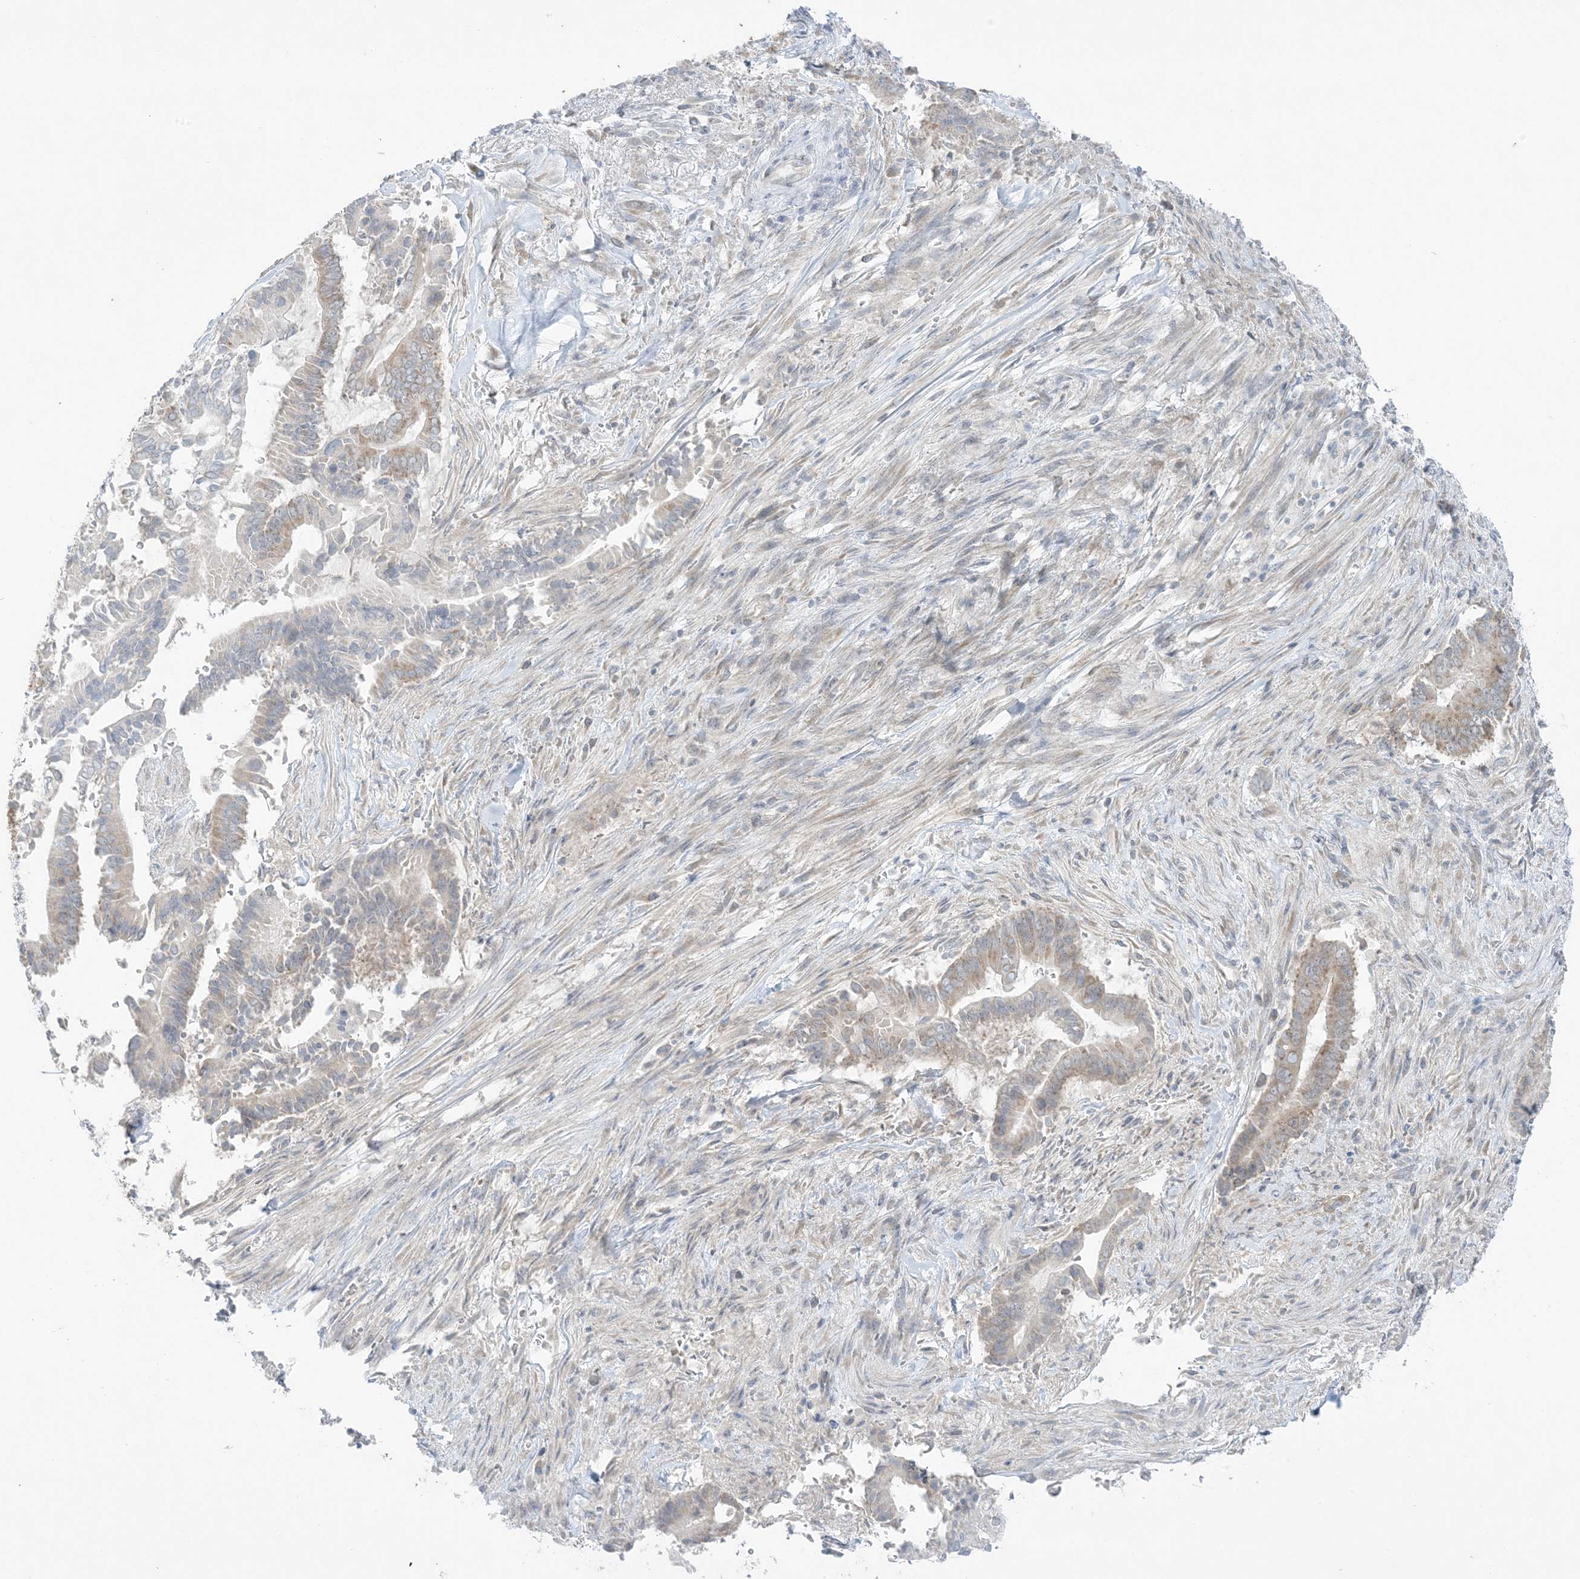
{"staining": {"intensity": "weak", "quantity": "<25%", "location": "cytoplasmic/membranous"}, "tissue": "pancreatic cancer", "cell_type": "Tumor cells", "image_type": "cancer", "snomed": [{"axis": "morphology", "description": "Adenocarcinoma, NOS"}, {"axis": "topography", "description": "Pancreas"}], "caption": "Pancreatic cancer (adenocarcinoma) was stained to show a protein in brown. There is no significant staining in tumor cells.", "gene": "SCN3A", "patient": {"sex": "male", "age": 68}}